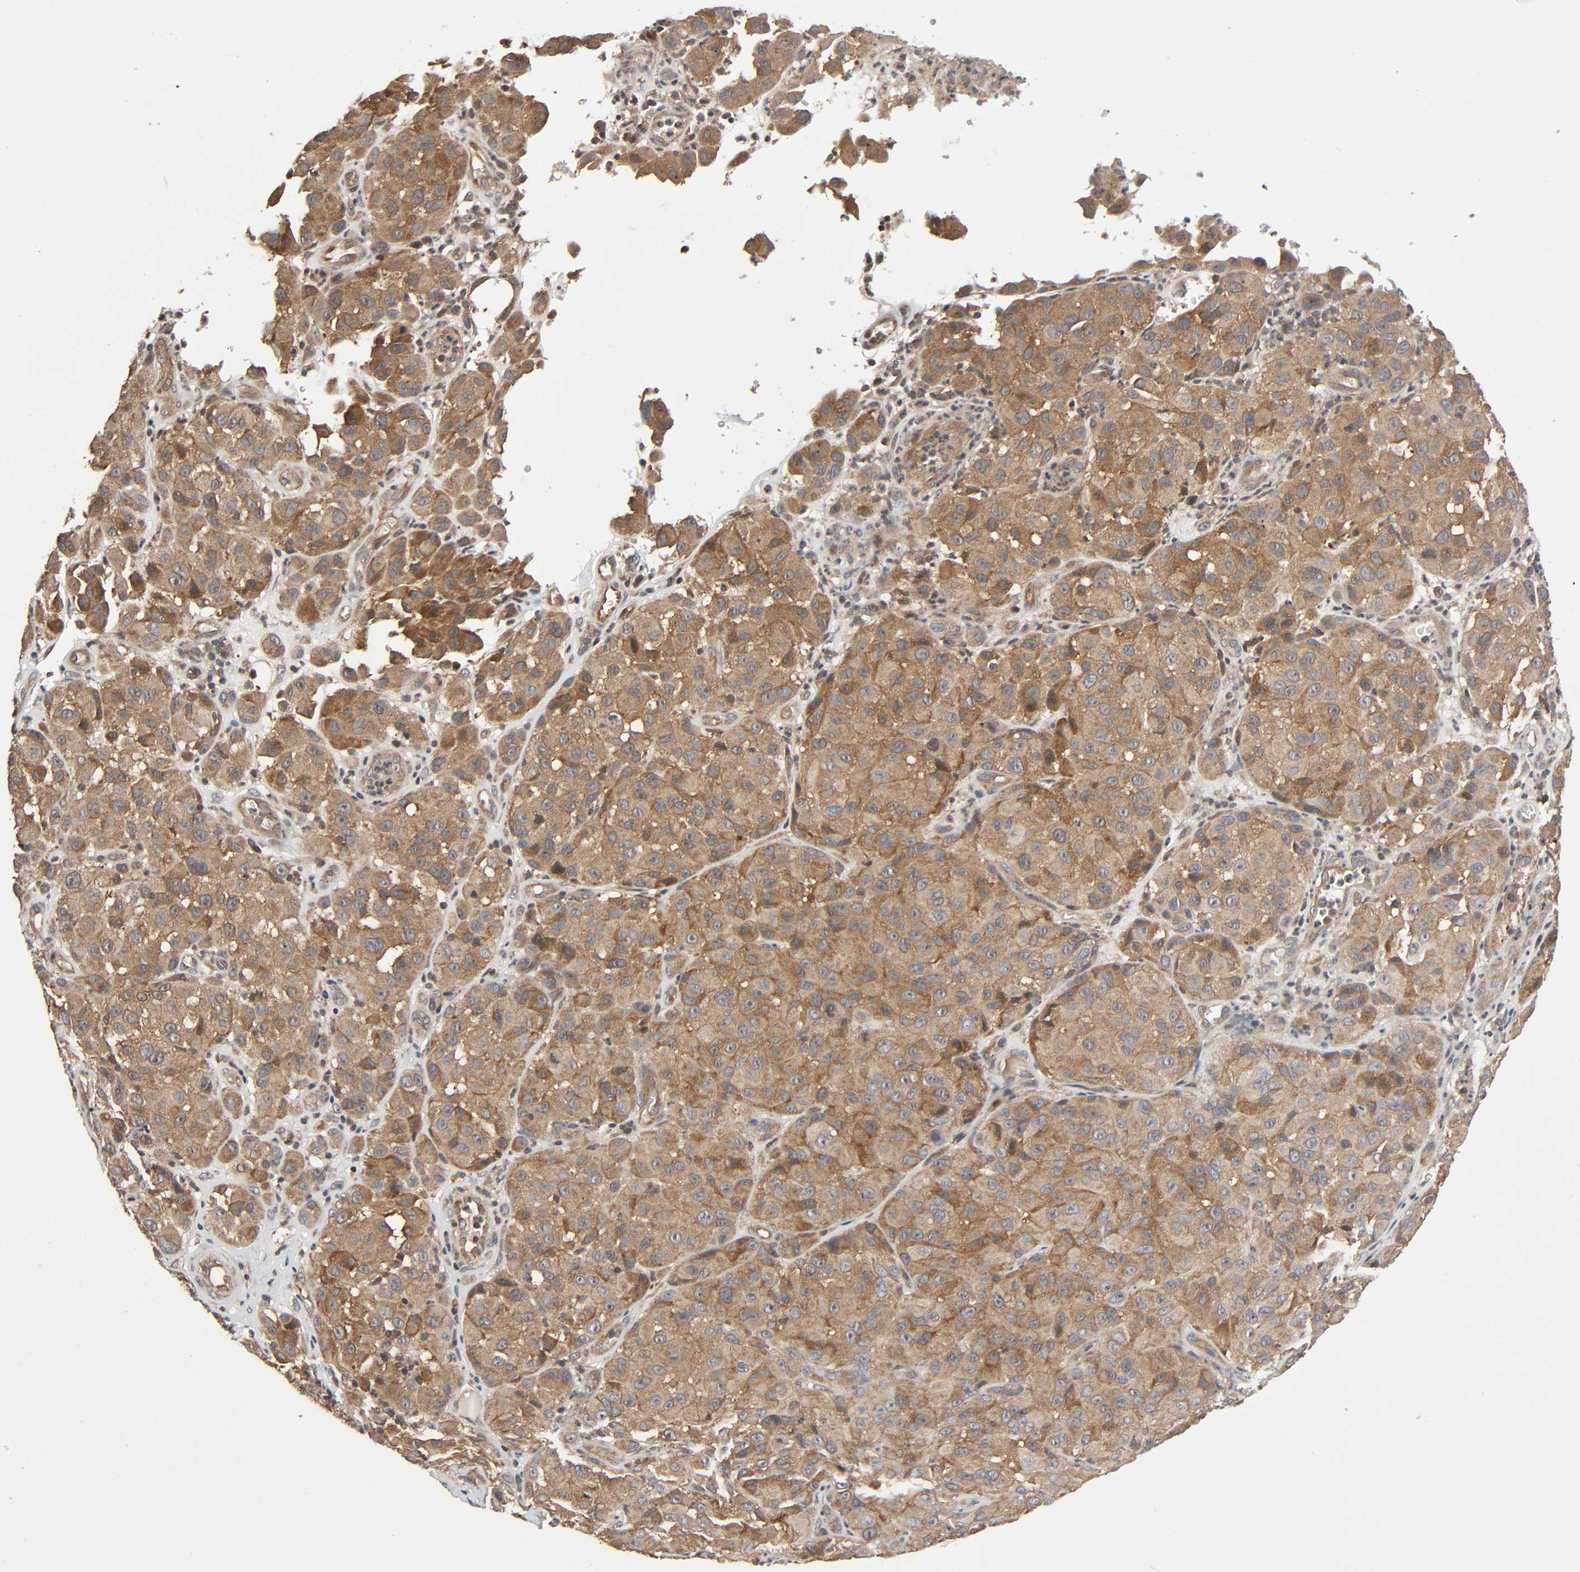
{"staining": {"intensity": "moderate", "quantity": ">75%", "location": "cytoplasmic/membranous"}, "tissue": "melanoma", "cell_type": "Tumor cells", "image_type": "cancer", "snomed": [{"axis": "morphology", "description": "Malignant melanoma, NOS"}, {"axis": "topography", "description": "Skin"}], "caption": "A brown stain highlights moderate cytoplasmic/membranous staining of a protein in human malignant melanoma tumor cells. (Brightfield microscopy of DAB IHC at high magnification).", "gene": "PPP2R1B", "patient": {"sex": "female", "age": 21}}